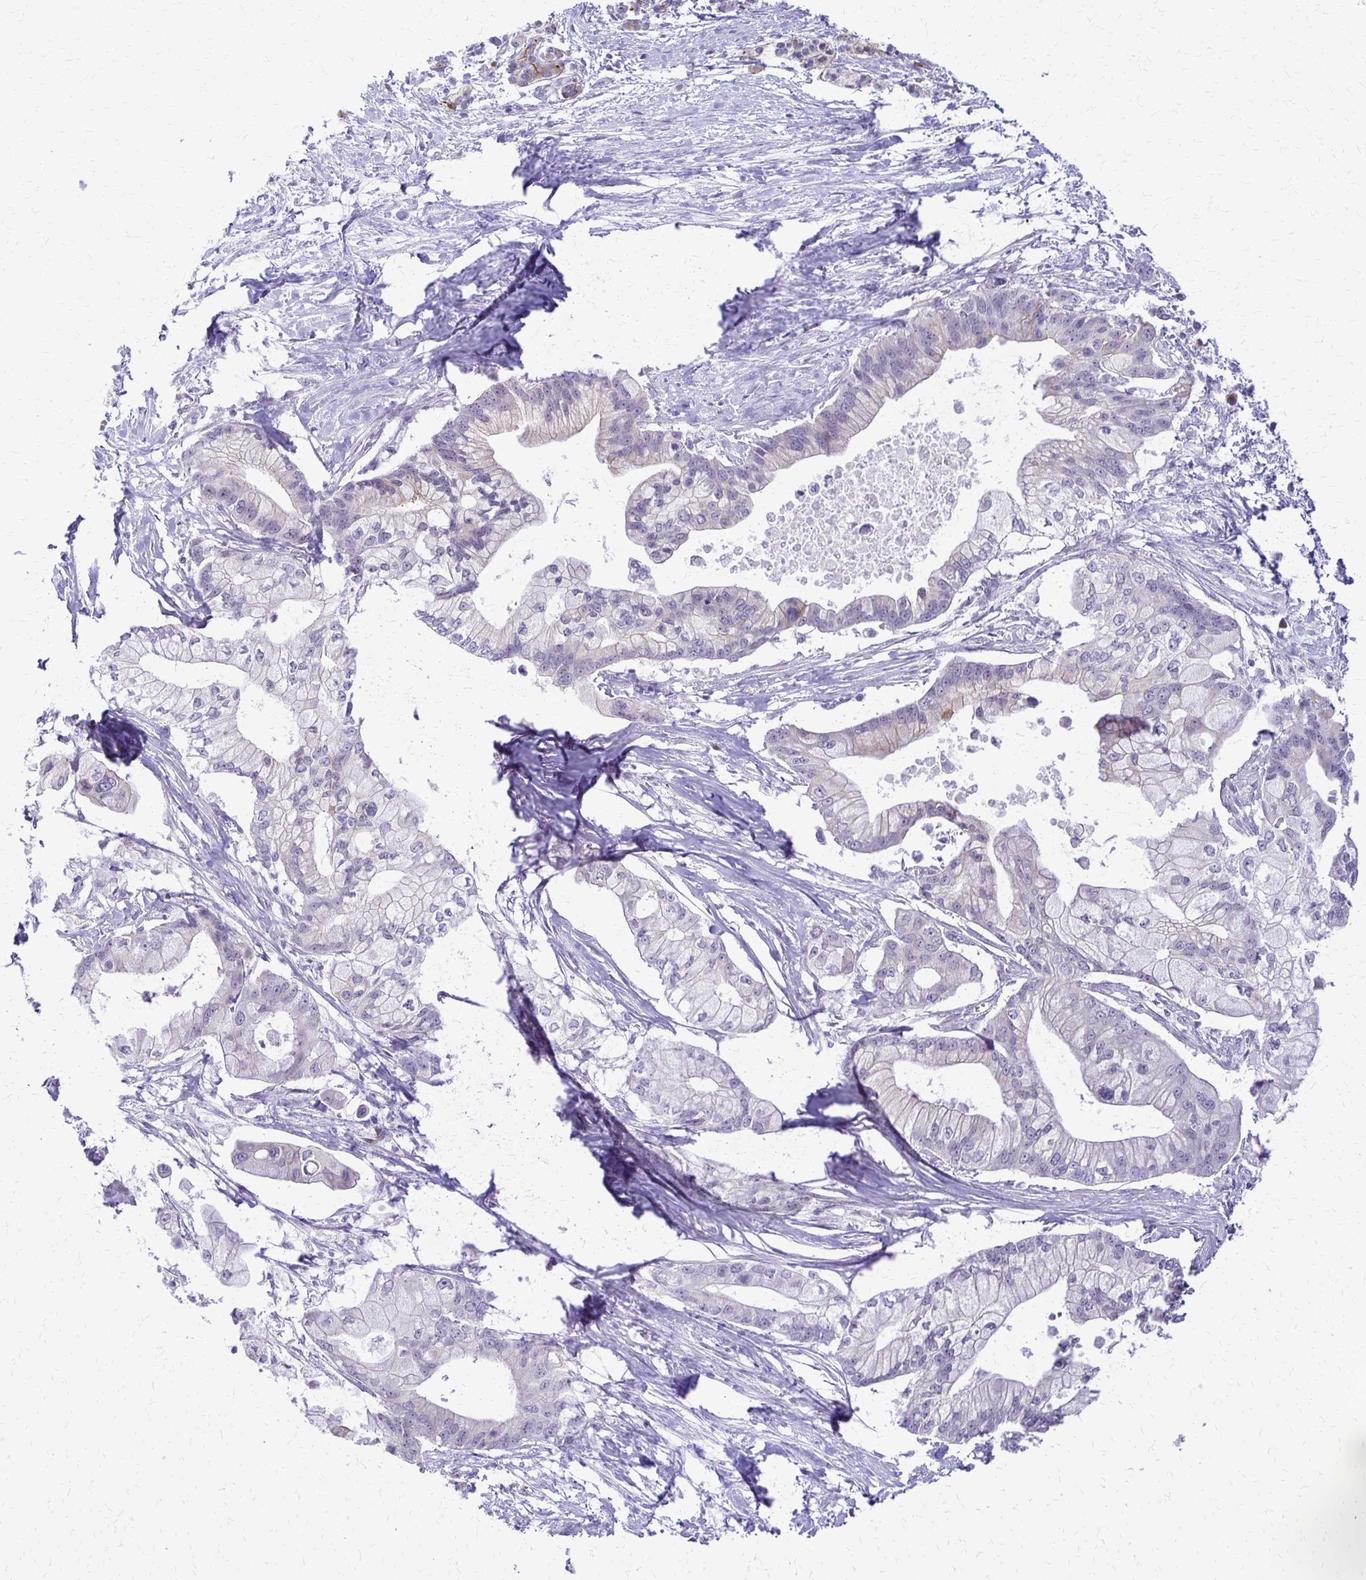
{"staining": {"intensity": "negative", "quantity": "none", "location": "none"}, "tissue": "pancreatic cancer", "cell_type": "Tumor cells", "image_type": "cancer", "snomed": [{"axis": "morphology", "description": "Adenocarcinoma, NOS"}, {"axis": "topography", "description": "Pancreas"}], "caption": "Adenocarcinoma (pancreatic) was stained to show a protein in brown. There is no significant staining in tumor cells.", "gene": "EPYC", "patient": {"sex": "male", "age": 68}}